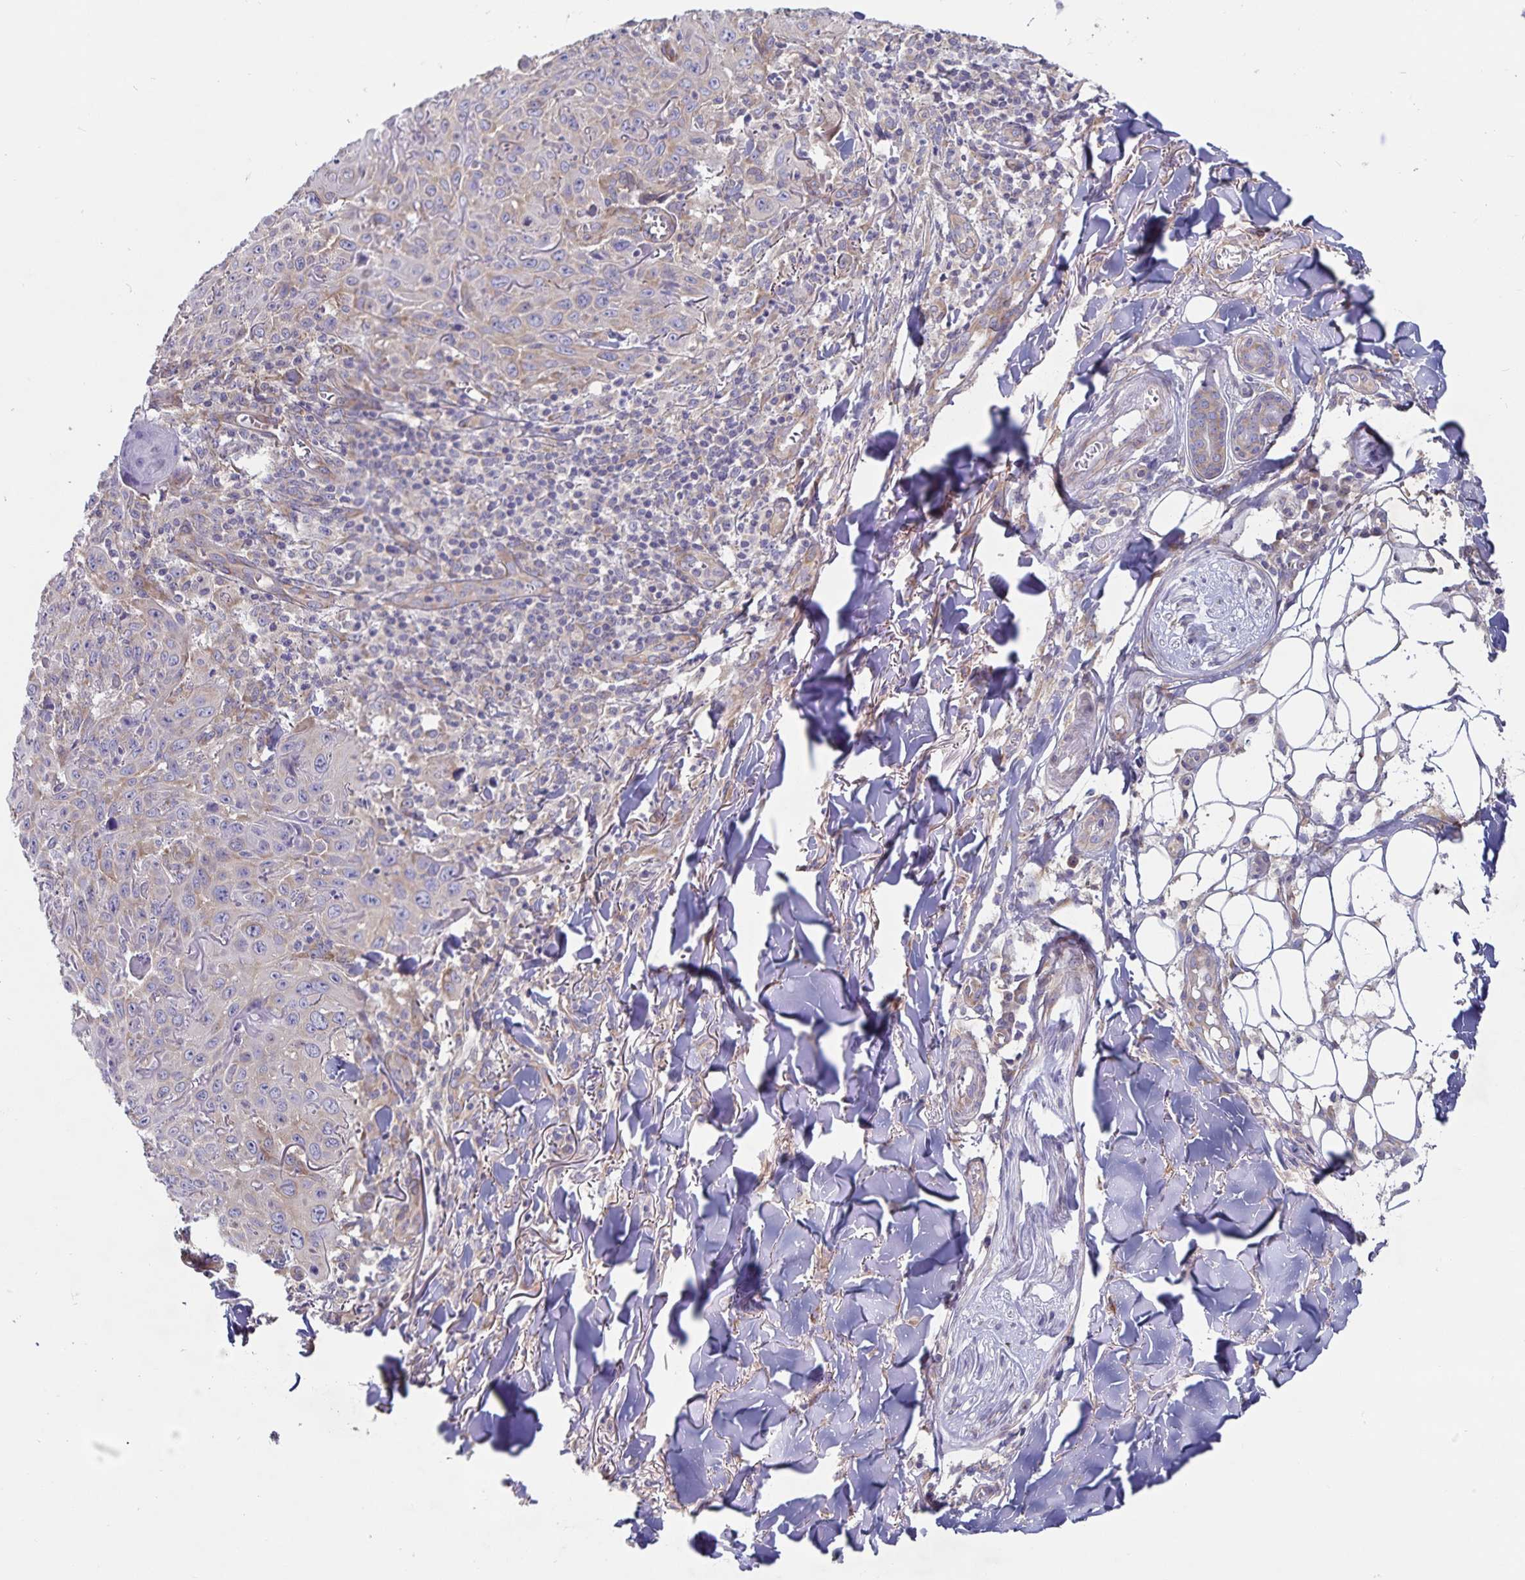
{"staining": {"intensity": "weak", "quantity": "25%-75%", "location": "cytoplasmic/membranous"}, "tissue": "skin cancer", "cell_type": "Tumor cells", "image_type": "cancer", "snomed": [{"axis": "morphology", "description": "Squamous cell carcinoma, NOS"}, {"axis": "topography", "description": "Skin"}], "caption": "Human skin squamous cell carcinoma stained for a protein (brown) demonstrates weak cytoplasmic/membranous positive staining in approximately 25%-75% of tumor cells.", "gene": "FAM120A", "patient": {"sex": "male", "age": 75}}